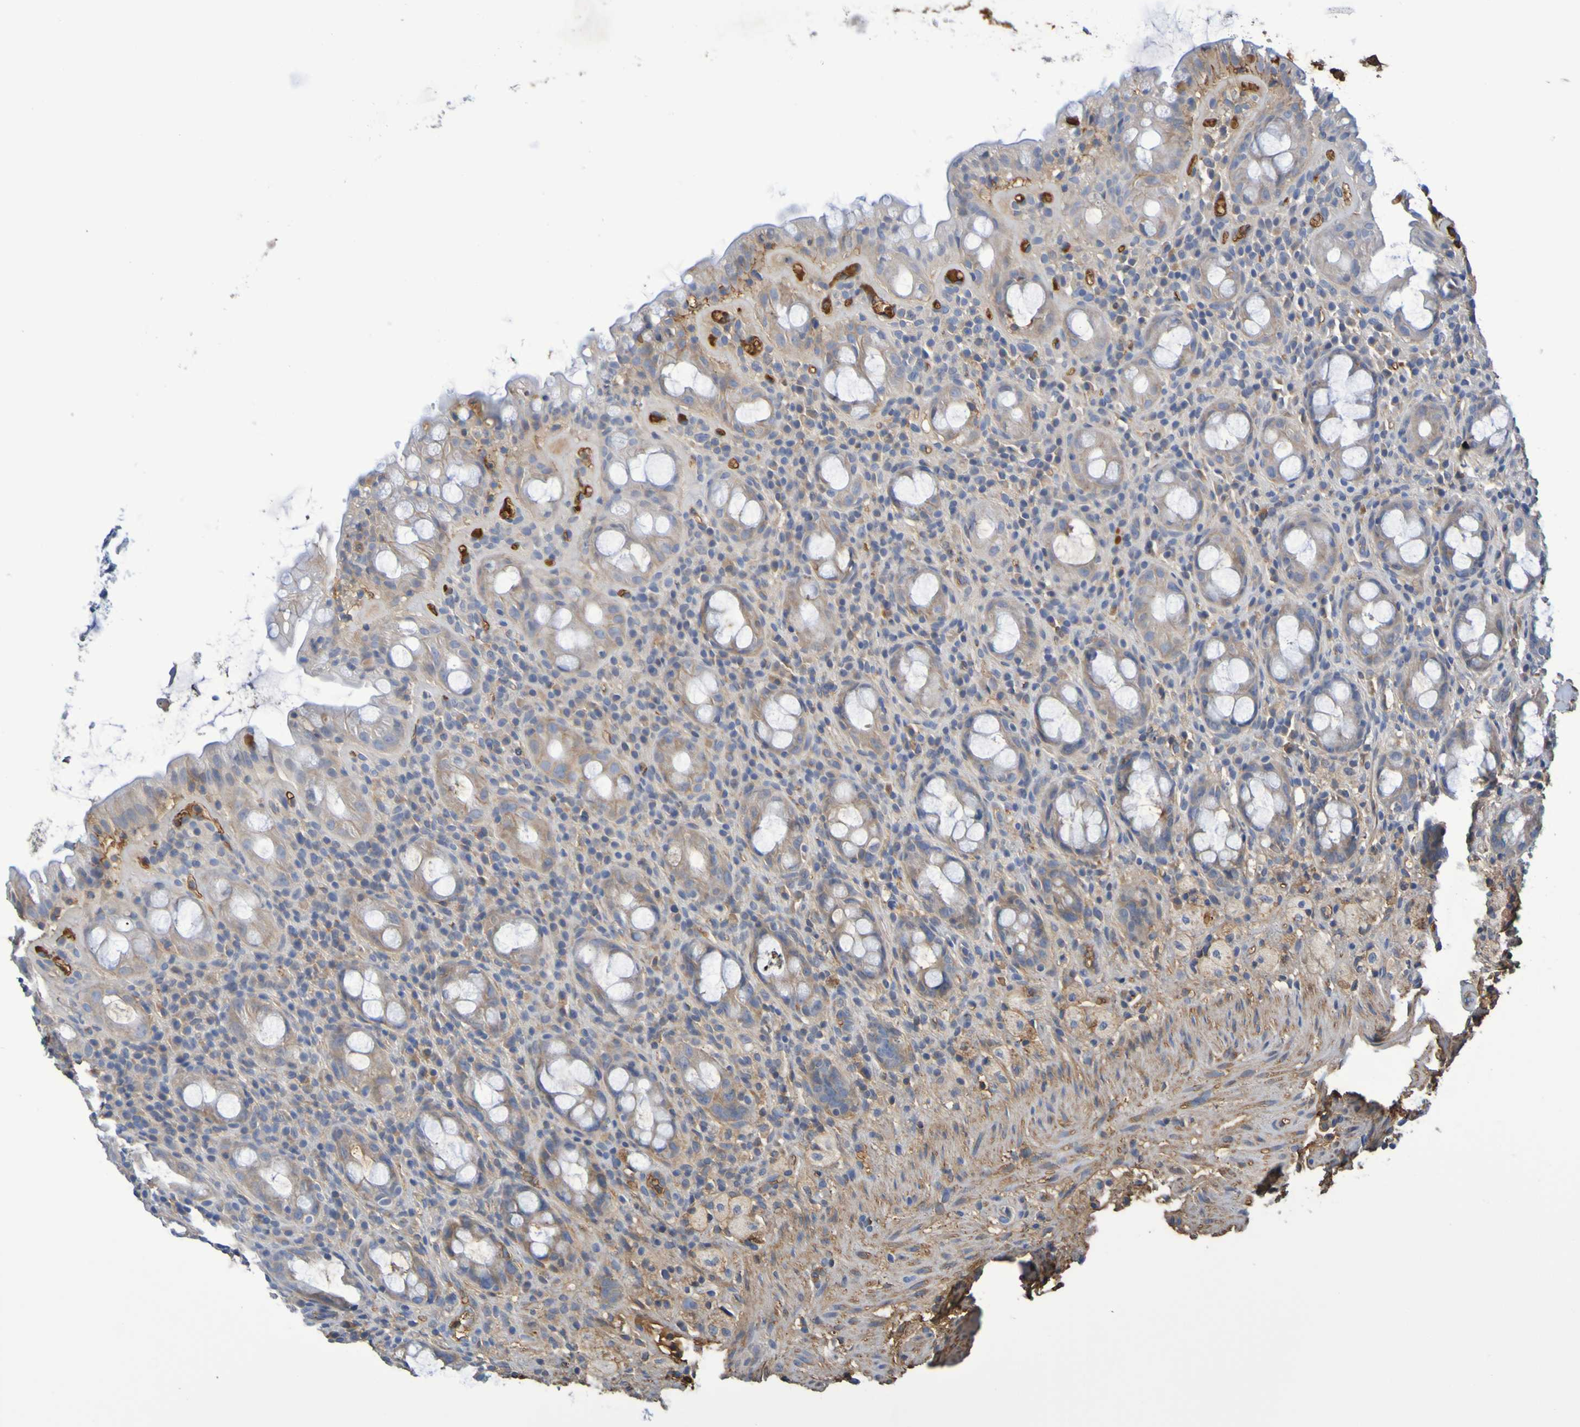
{"staining": {"intensity": "weak", "quantity": "<25%", "location": "cytoplasmic/membranous"}, "tissue": "rectum", "cell_type": "Glandular cells", "image_type": "normal", "snomed": [{"axis": "morphology", "description": "Normal tissue, NOS"}, {"axis": "topography", "description": "Rectum"}], "caption": "An immunohistochemistry (IHC) histopathology image of normal rectum is shown. There is no staining in glandular cells of rectum.", "gene": "GAB3", "patient": {"sex": "male", "age": 44}}